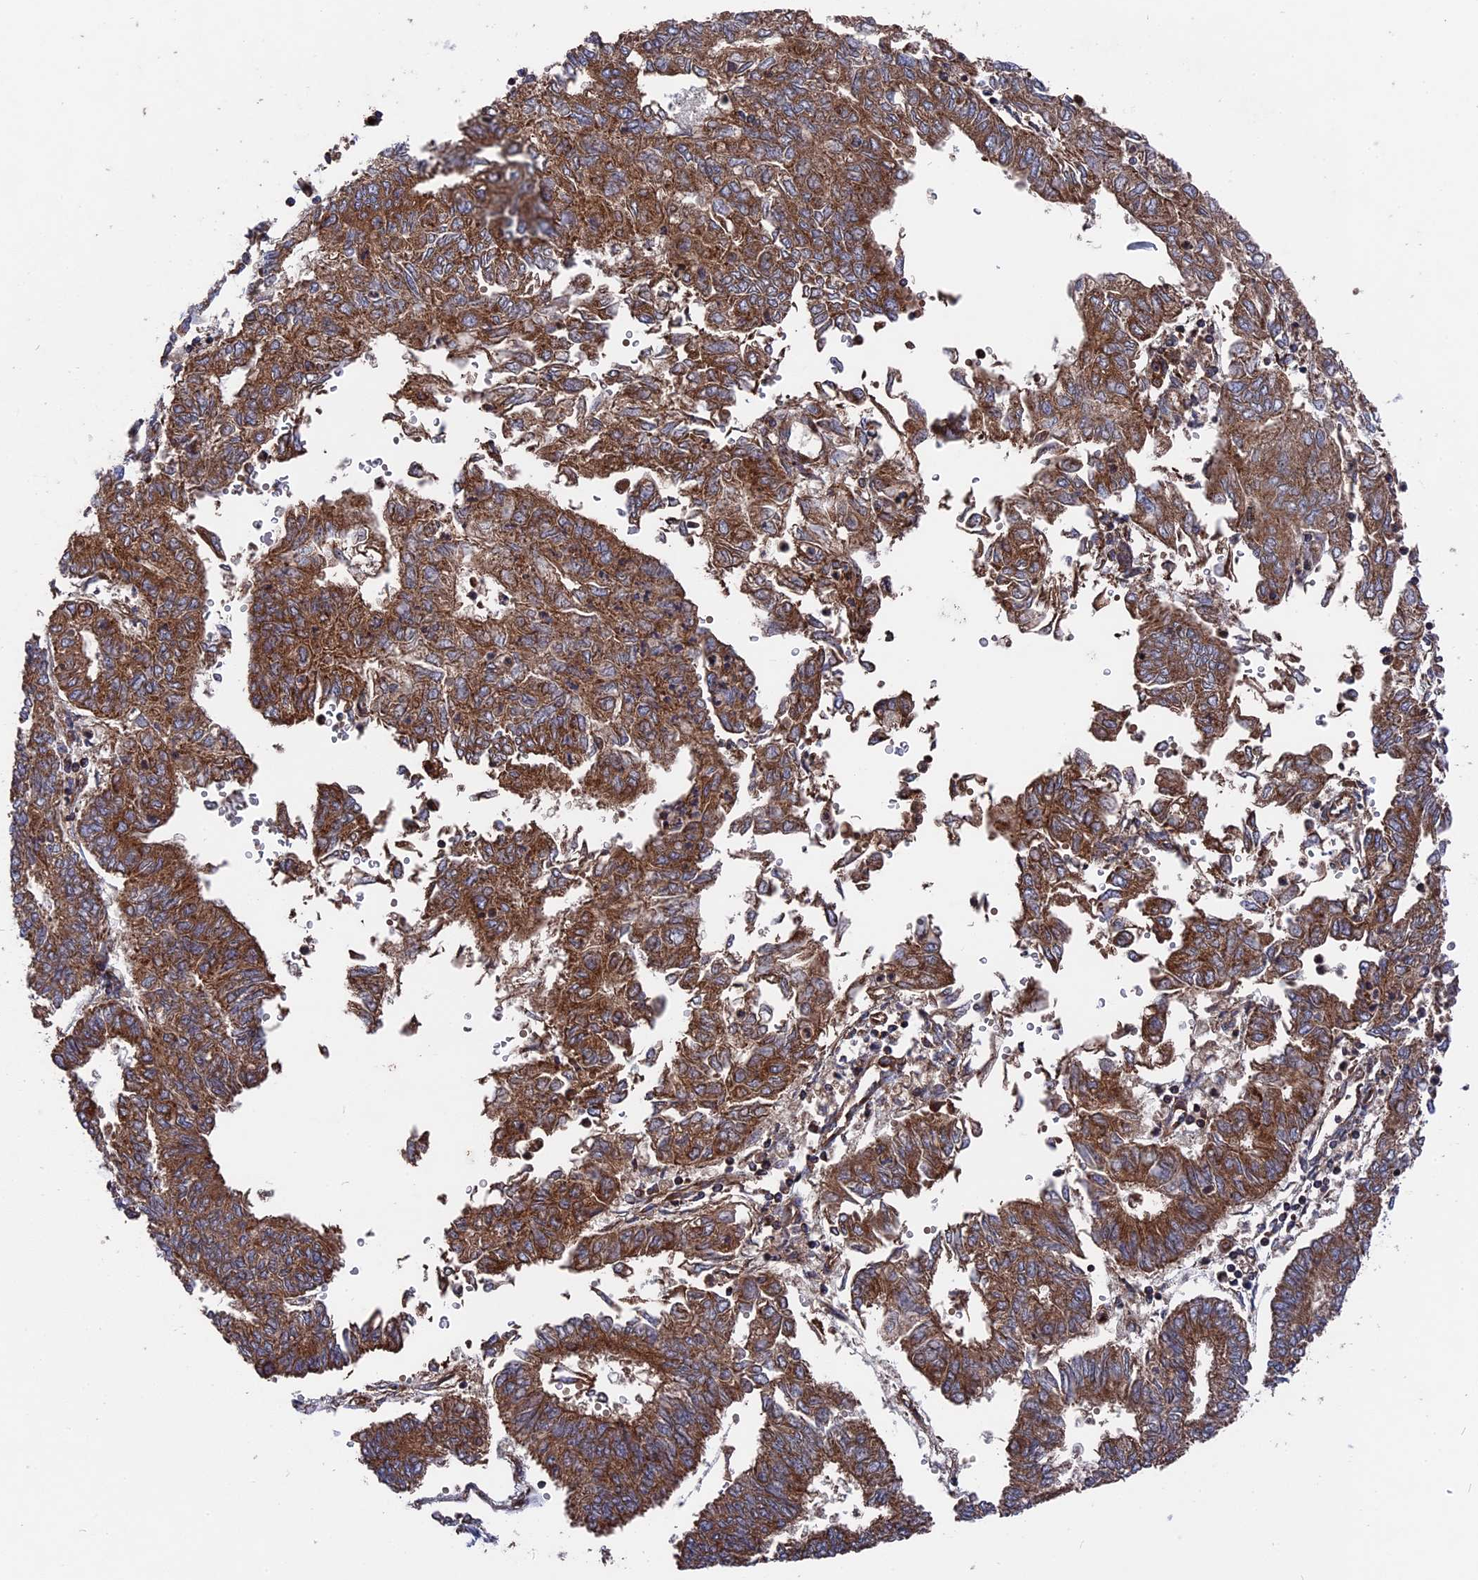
{"staining": {"intensity": "strong", "quantity": ">75%", "location": "cytoplasmic/membranous"}, "tissue": "endometrial cancer", "cell_type": "Tumor cells", "image_type": "cancer", "snomed": [{"axis": "morphology", "description": "Adenocarcinoma, NOS"}, {"axis": "topography", "description": "Endometrium"}], "caption": "Endometrial adenocarcinoma tissue displays strong cytoplasmic/membranous staining in approximately >75% of tumor cells", "gene": "TELO2", "patient": {"sex": "female", "age": 68}}